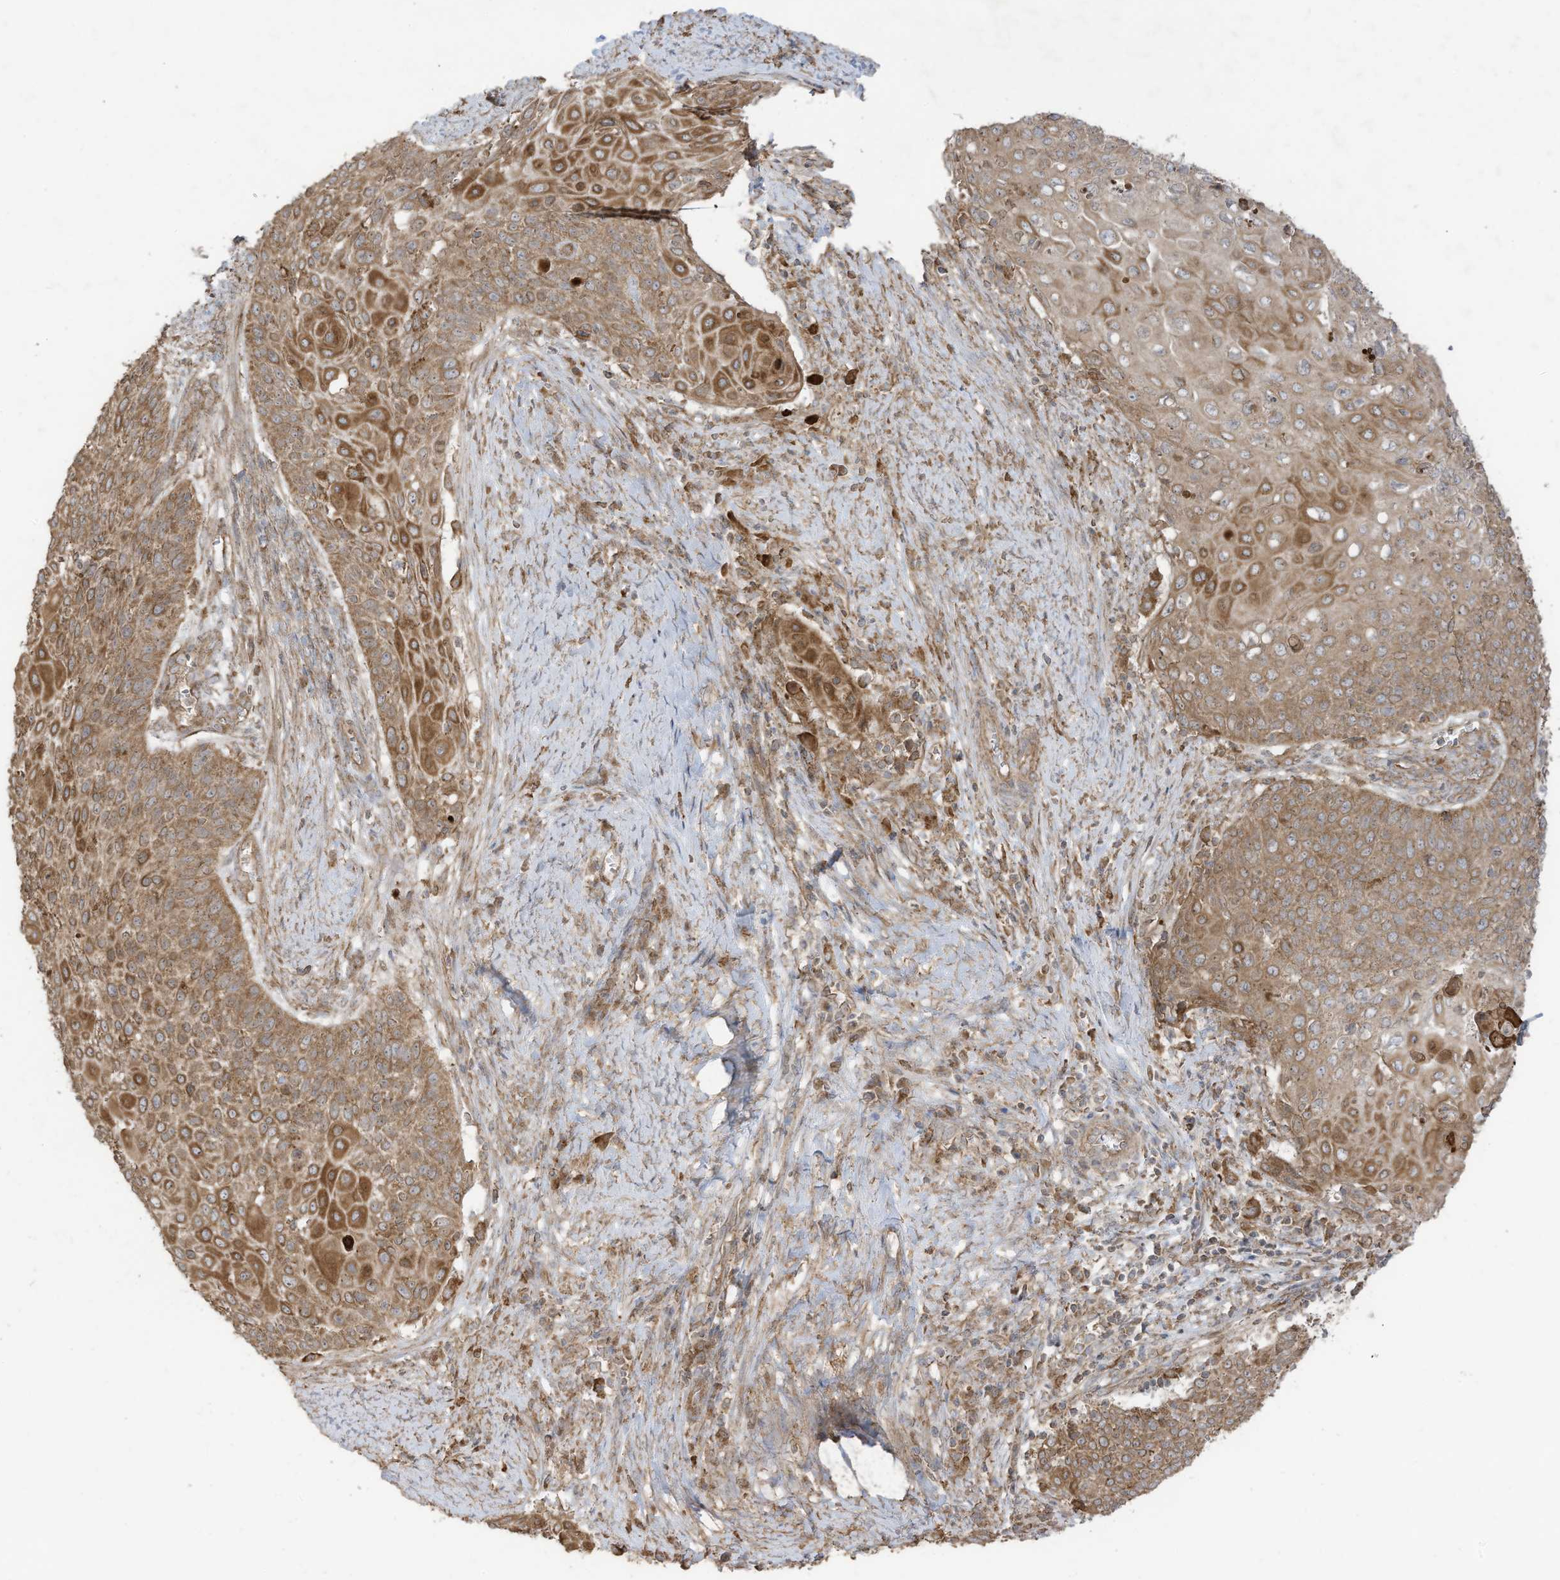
{"staining": {"intensity": "moderate", "quantity": ">75%", "location": "cytoplasmic/membranous"}, "tissue": "cervical cancer", "cell_type": "Tumor cells", "image_type": "cancer", "snomed": [{"axis": "morphology", "description": "Squamous cell carcinoma, NOS"}, {"axis": "topography", "description": "Cervix"}], "caption": "An immunohistochemistry image of neoplastic tissue is shown. Protein staining in brown highlights moderate cytoplasmic/membranous positivity in cervical cancer (squamous cell carcinoma) within tumor cells.", "gene": "CGAS", "patient": {"sex": "female", "age": 39}}